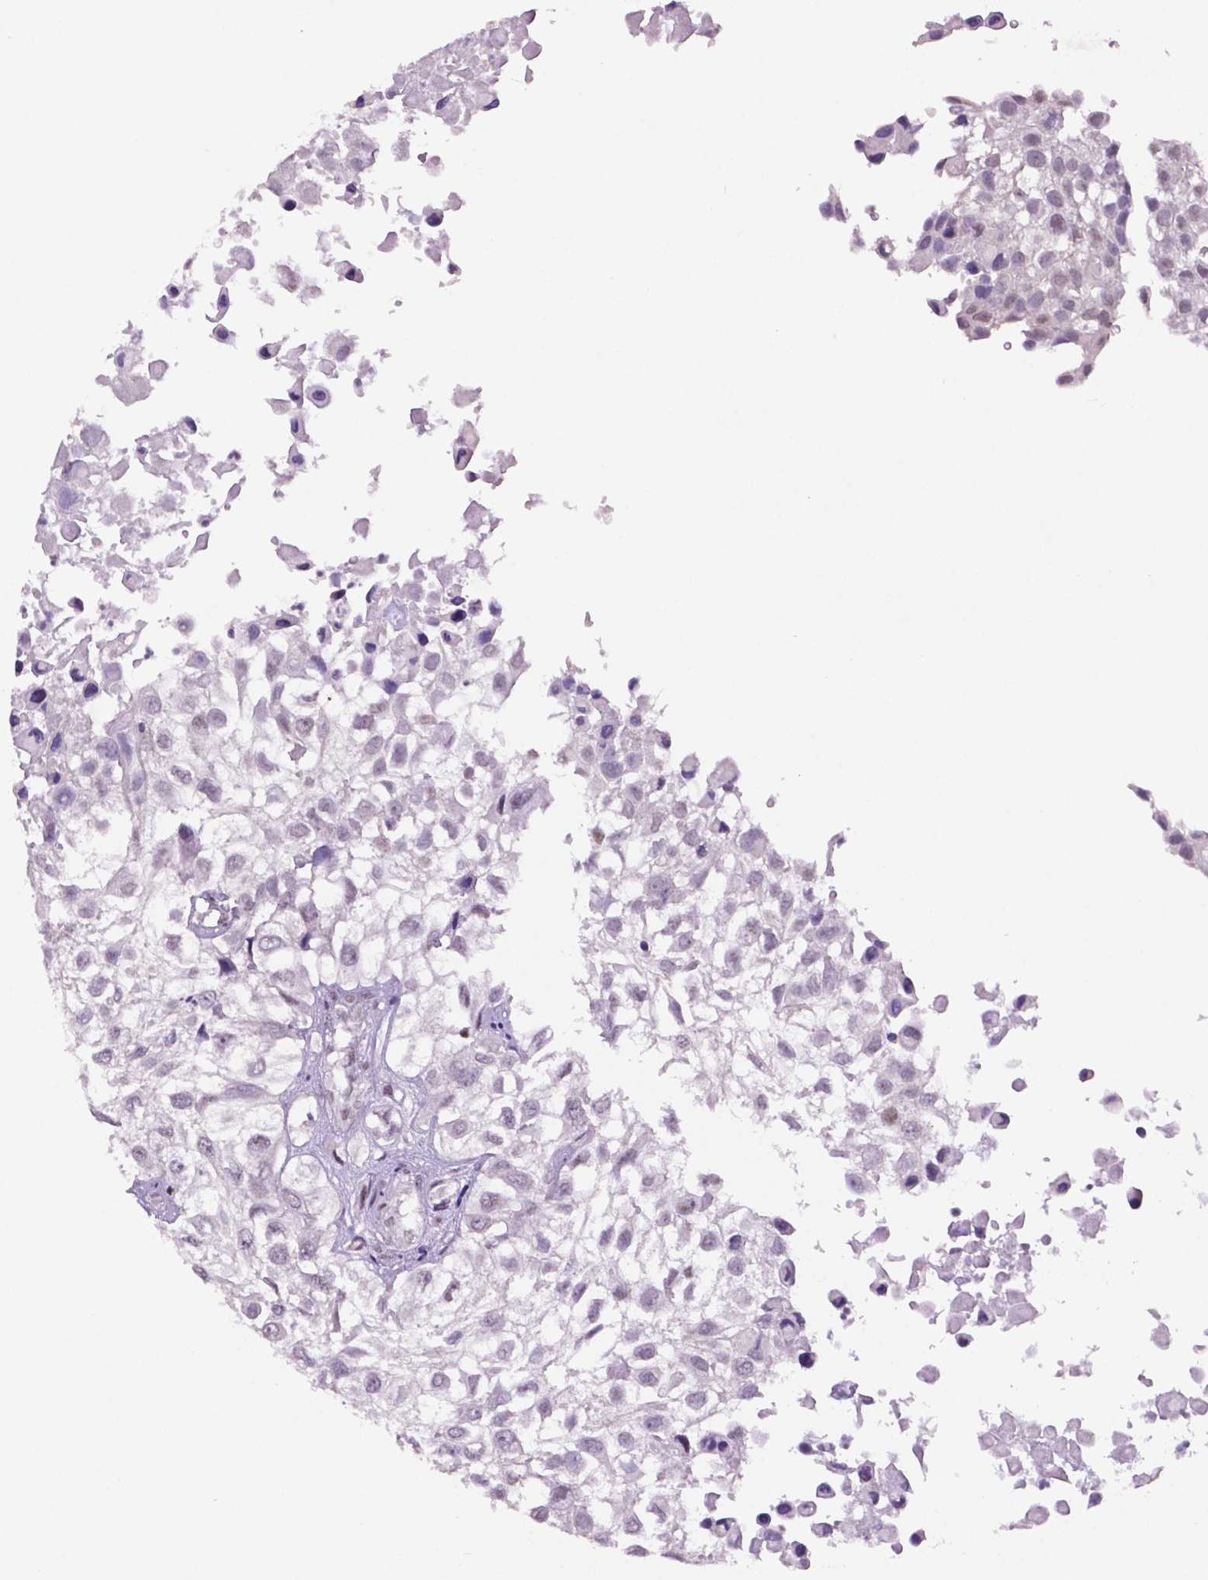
{"staining": {"intensity": "weak", "quantity": "25%-75%", "location": "nuclear"}, "tissue": "urothelial cancer", "cell_type": "Tumor cells", "image_type": "cancer", "snomed": [{"axis": "morphology", "description": "Urothelial carcinoma, High grade"}, {"axis": "topography", "description": "Urinary bladder"}], "caption": "Immunohistochemical staining of urothelial carcinoma (high-grade) demonstrates low levels of weak nuclear protein staining in approximately 25%-75% of tumor cells.", "gene": "NCOR1", "patient": {"sex": "male", "age": 56}}